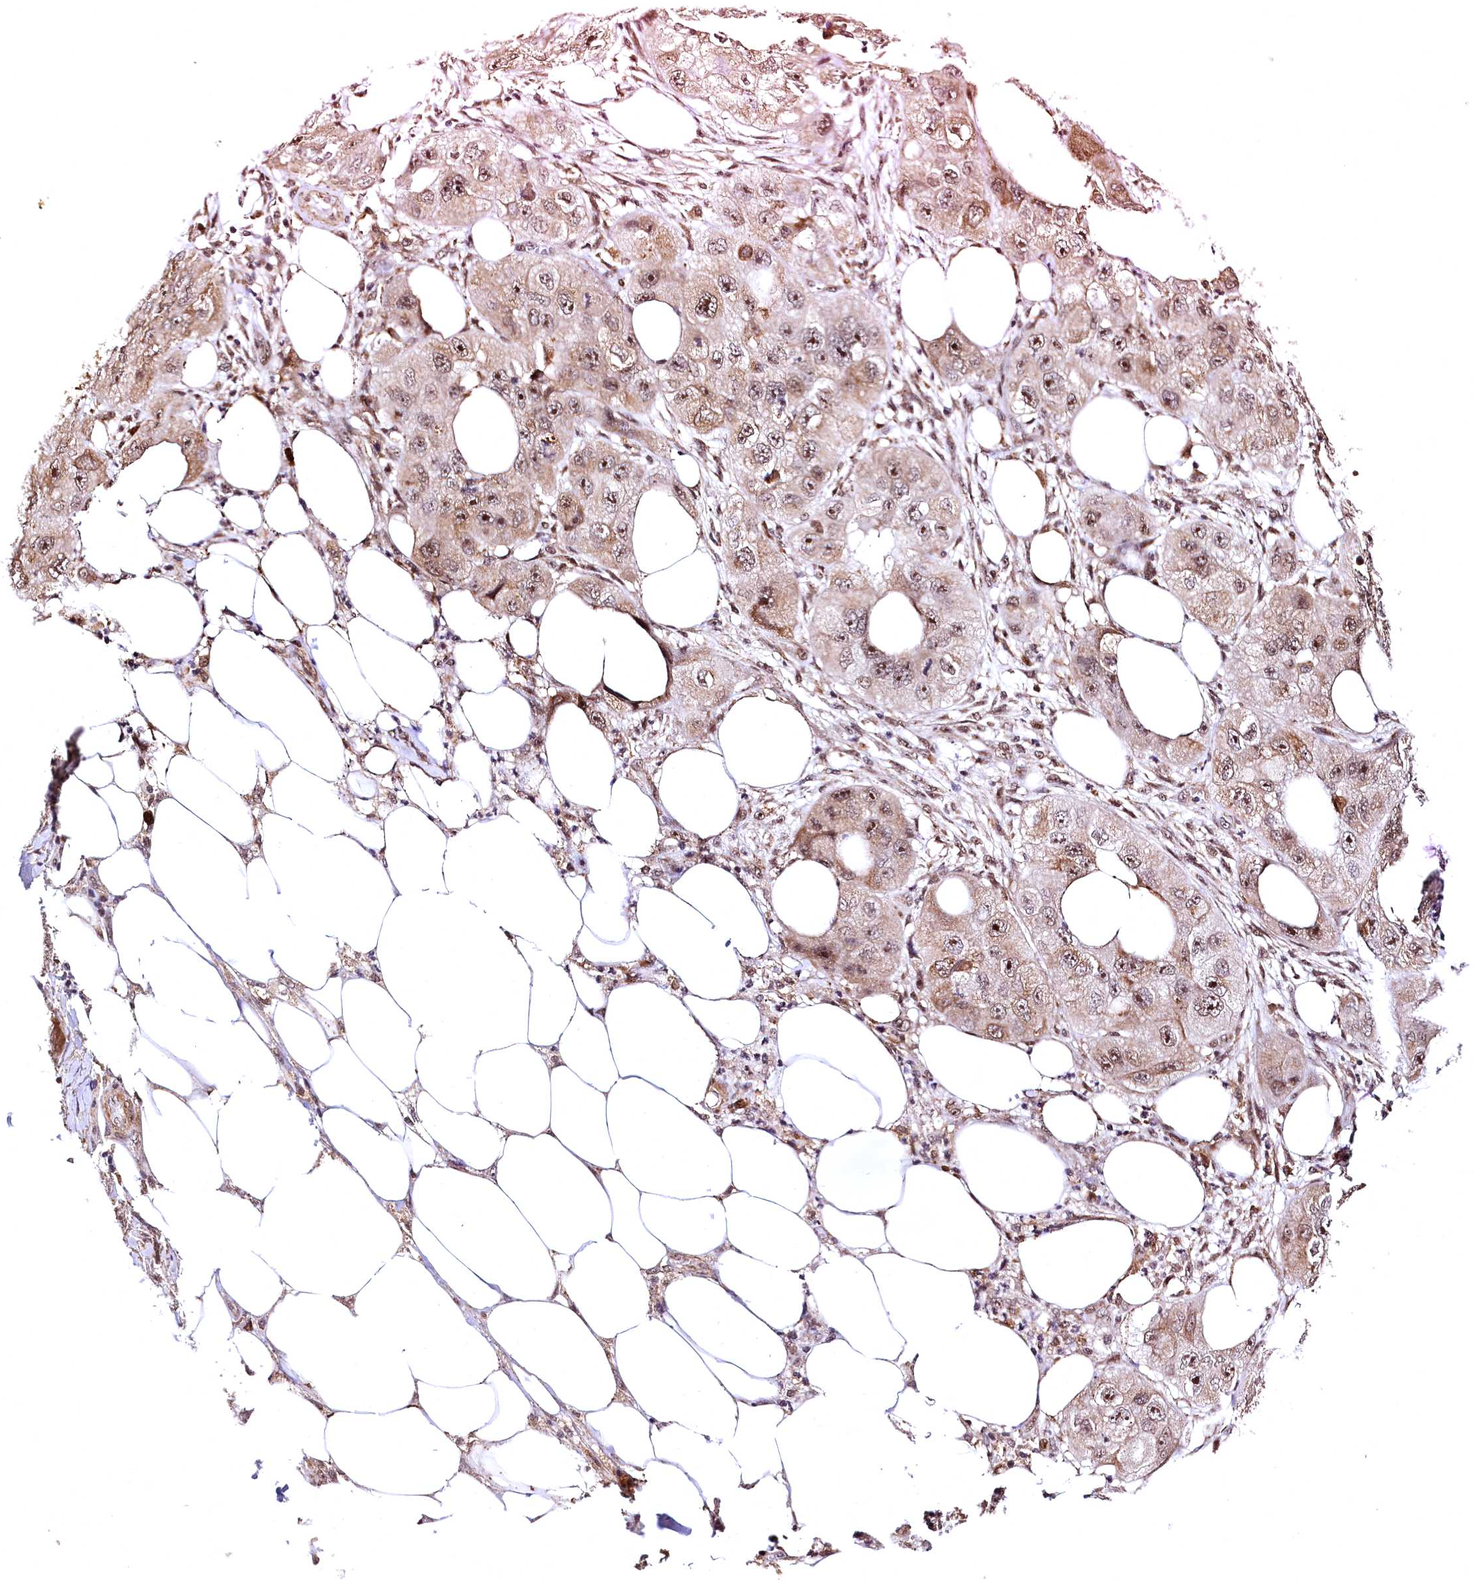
{"staining": {"intensity": "moderate", "quantity": ">75%", "location": "nuclear"}, "tissue": "skin cancer", "cell_type": "Tumor cells", "image_type": "cancer", "snomed": [{"axis": "morphology", "description": "Squamous cell carcinoma, NOS"}, {"axis": "topography", "description": "Skin"}, {"axis": "topography", "description": "Subcutis"}], "caption": "Skin cancer was stained to show a protein in brown. There is medium levels of moderate nuclear expression in about >75% of tumor cells.", "gene": "PDS5B", "patient": {"sex": "male", "age": 73}}